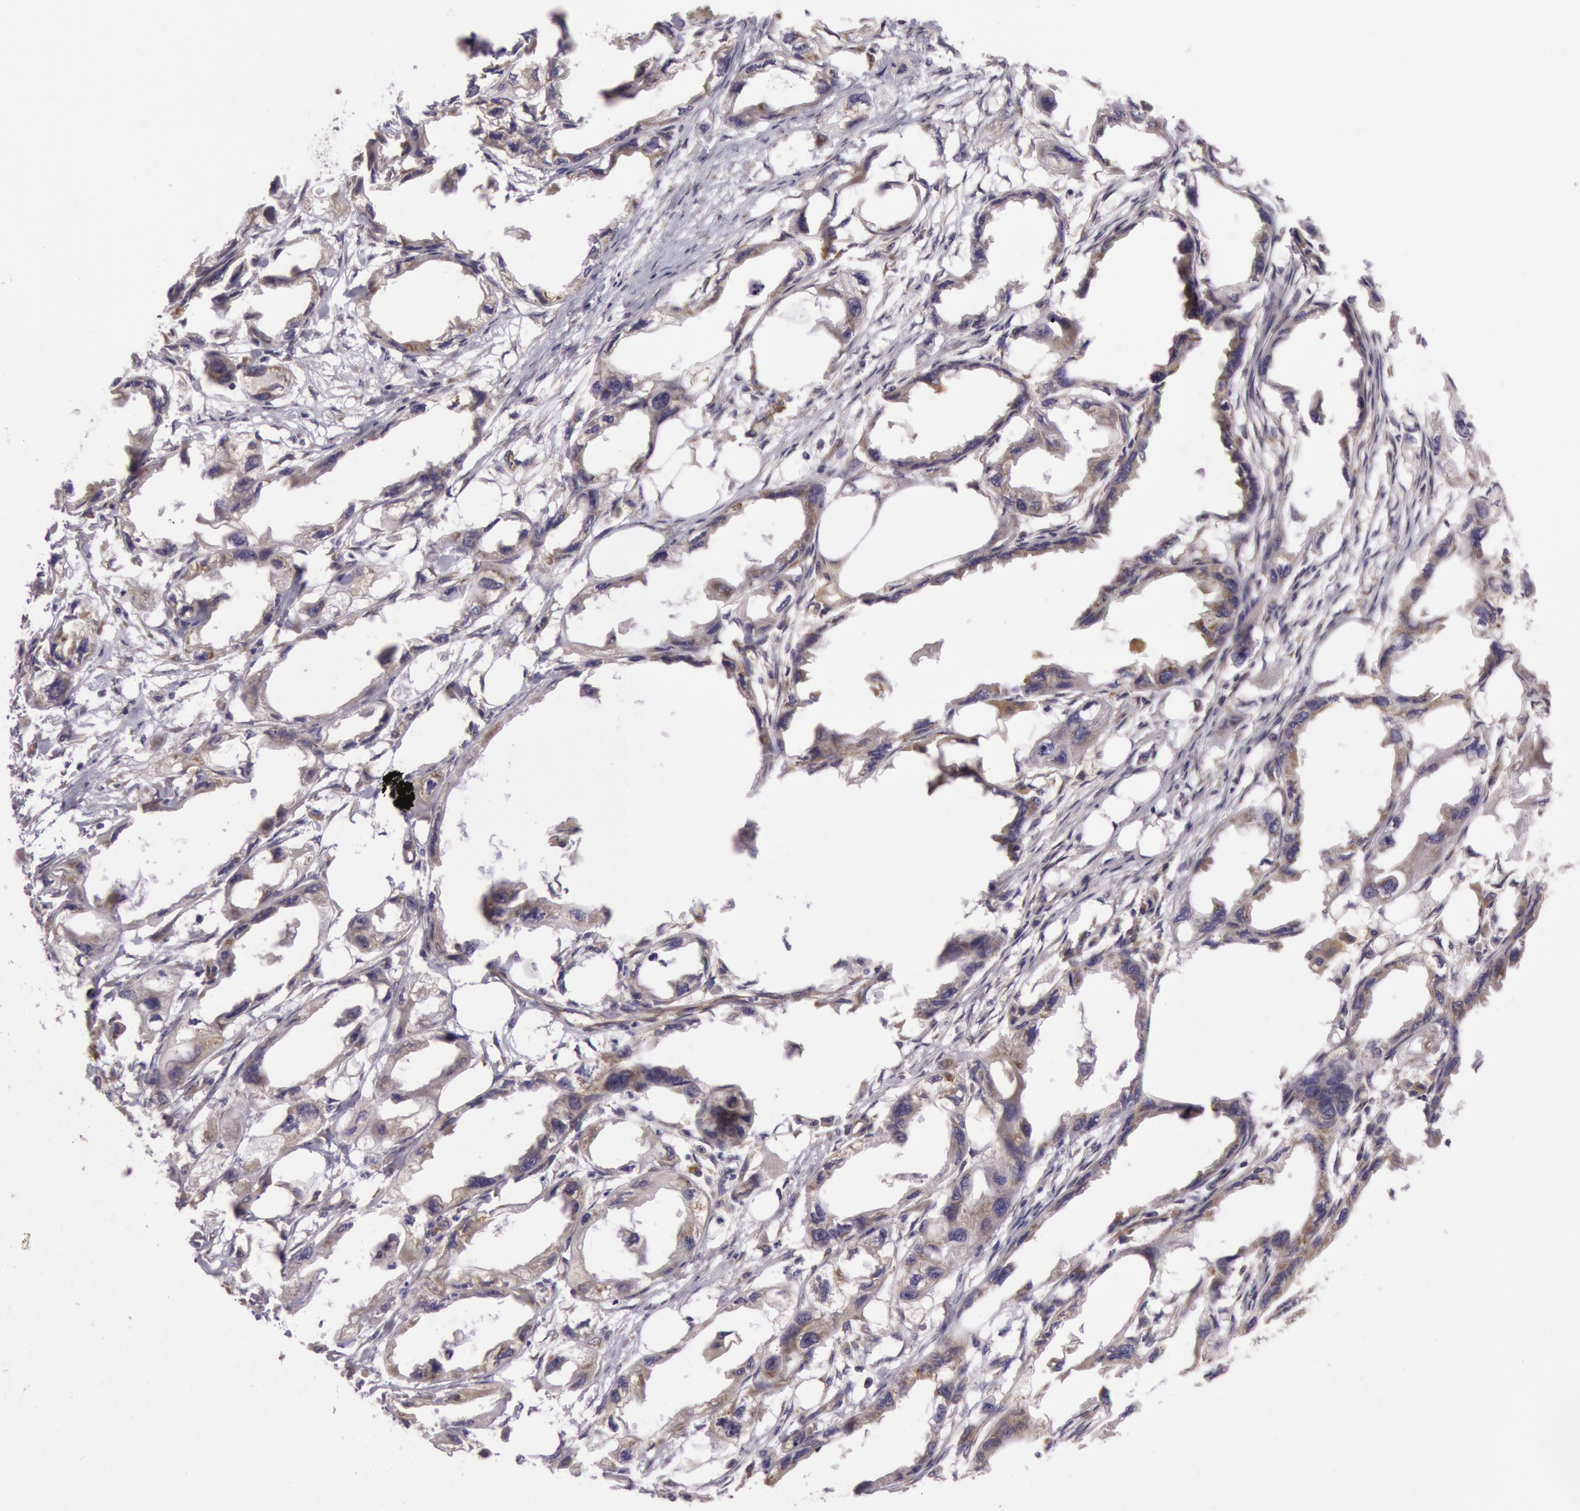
{"staining": {"intensity": "weak", "quantity": "25%-75%", "location": "cytoplasmic/membranous"}, "tissue": "endometrial cancer", "cell_type": "Tumor cells", "image_type": "cancer", "snomed": [{"axis": "morphology", "description": "Adenocarcinoma, NOS"}, {"axis": "topography", "description": "Endometrium"}], "caption": "Human endometrial cancer stained with a brown dye displays weak cytoplasmic/membranous positive staining in approximately 25%-75% of tumor cells.", "gene": "CHUK", "patient": {"sex": "female", "age": 67}}